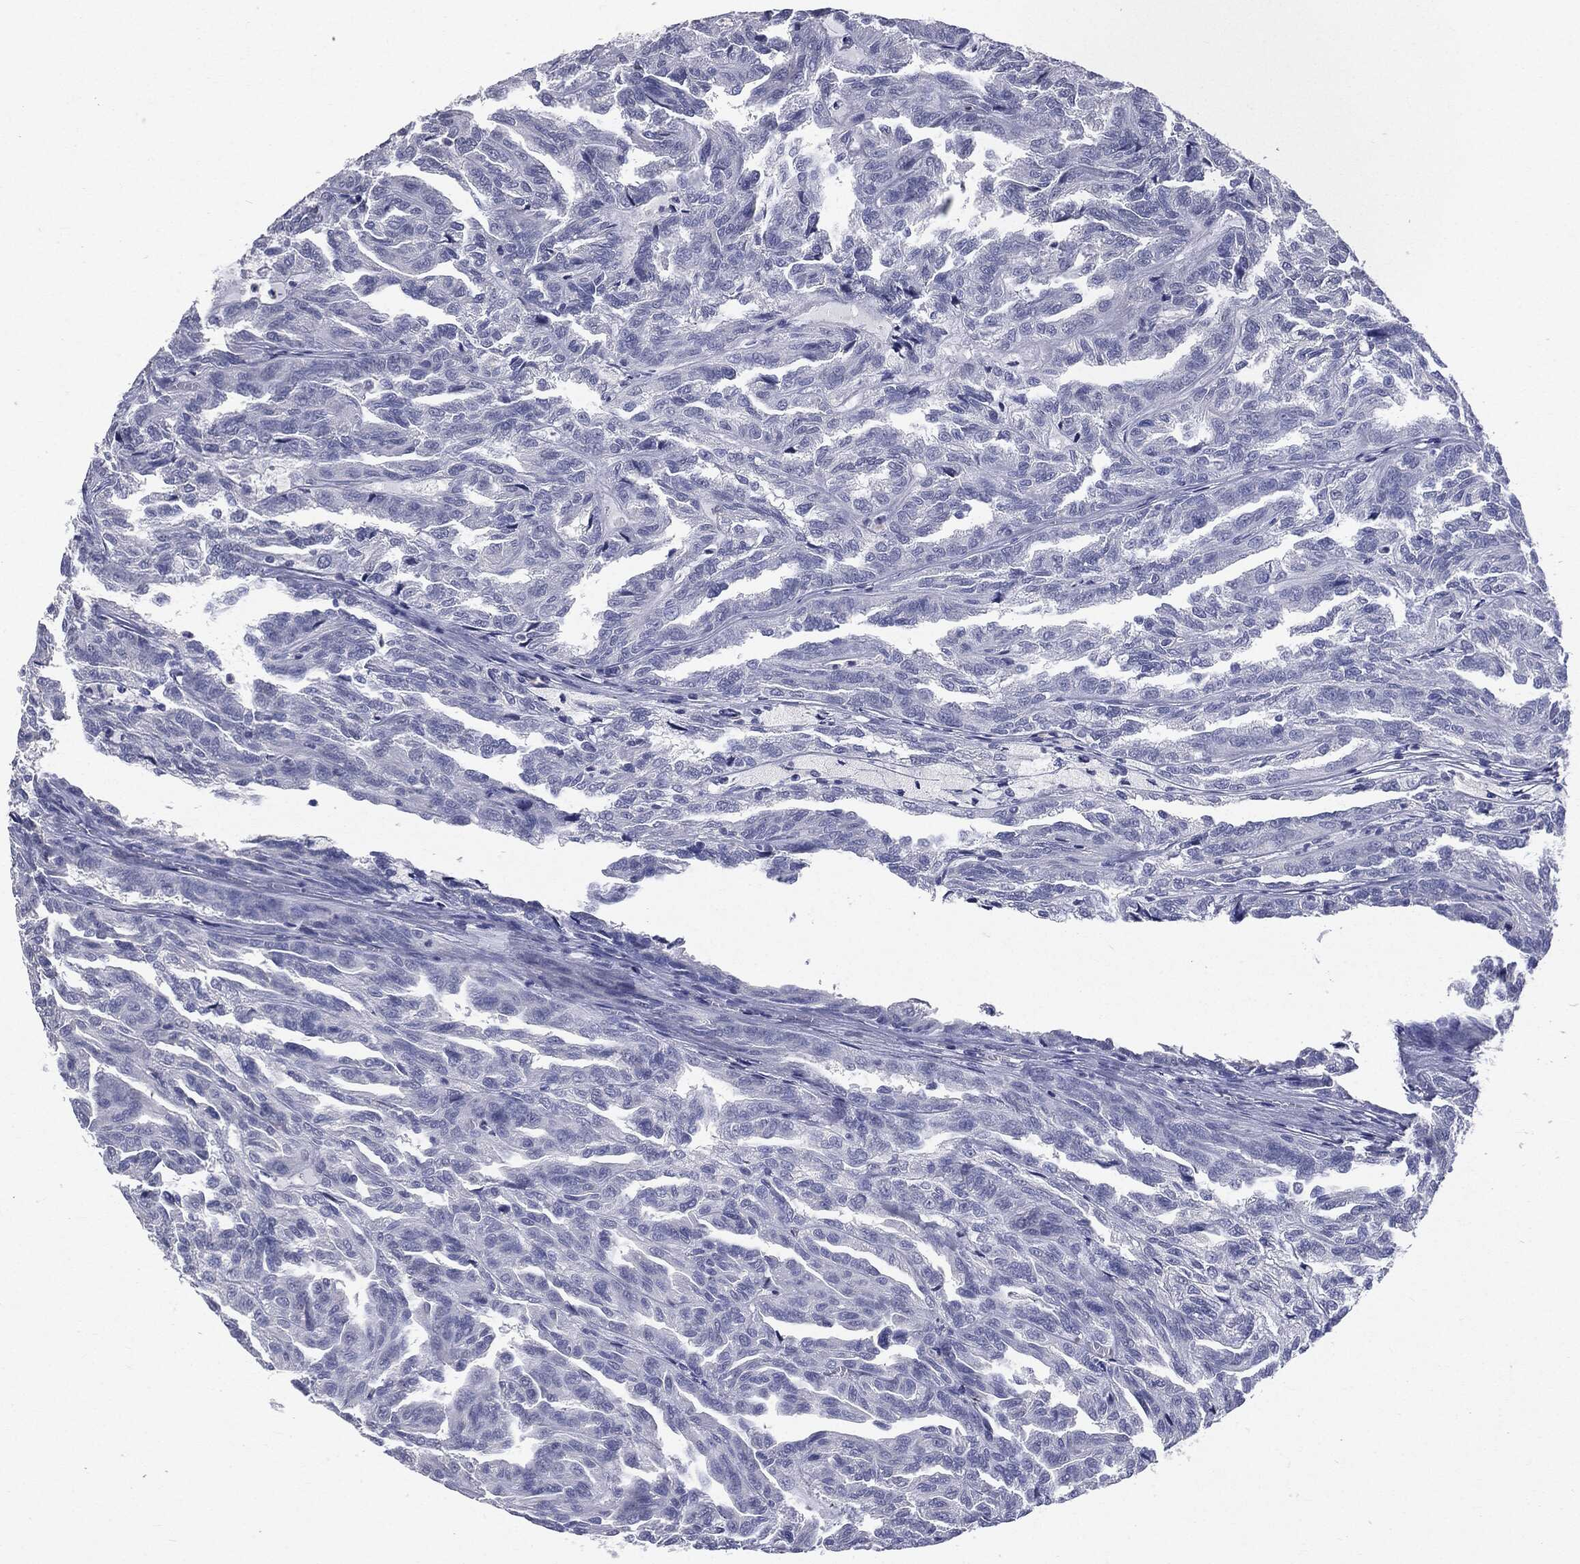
{"staining": {"intensity": "negative", "quantity": "none", "location": "none"}, "tissue": "renal cancer", "cell_type": "Tumor cells", "image_type": "cancer", "snomed": [{"axis": "morphology", "description": "Adenocarcinoma, NOS"}, {"axis": "topography", "description": "Kidney"}], "caption": "Tumor cells show no significant expression in adenocarcinoma (renal).", "gene": "TSHB", "patient": {"sex": "male", "age": 79}}